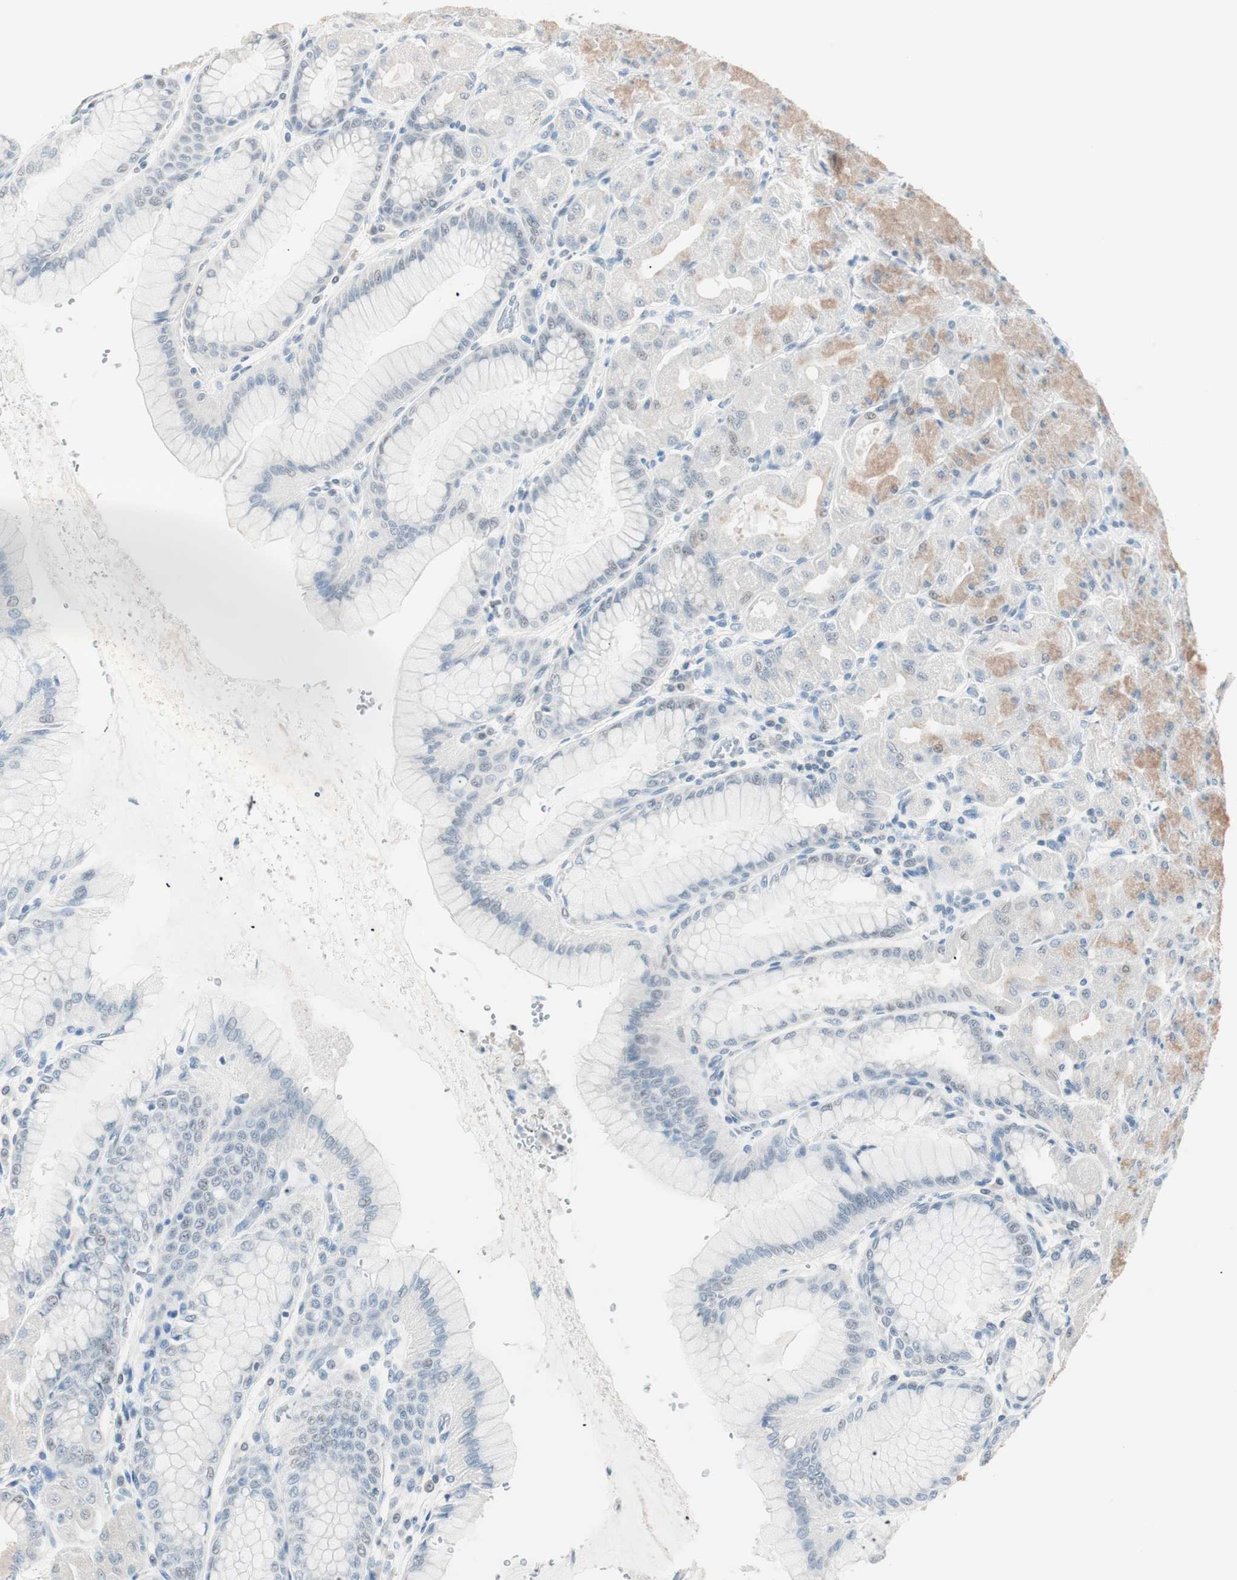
{"staining": {"intensity": "weak", "quantity": "<25%", "location": "cytoplasmic/membranous"}, "tissue": "stomach", "cell_type": "Glandular cells", "image_type": "normal", "snomed": [{"axis": "morphology", "description": "Normal tissue, NOS"}, {"axis": "topography", "description": "Stomach, upper"}], "caption": "This is an immunohistochemistry photomicrograph of normal stomach. There is no positivity in glandular cells.", "gene": "HOXB13", "patient": {"sex": "female", "age": 56}}